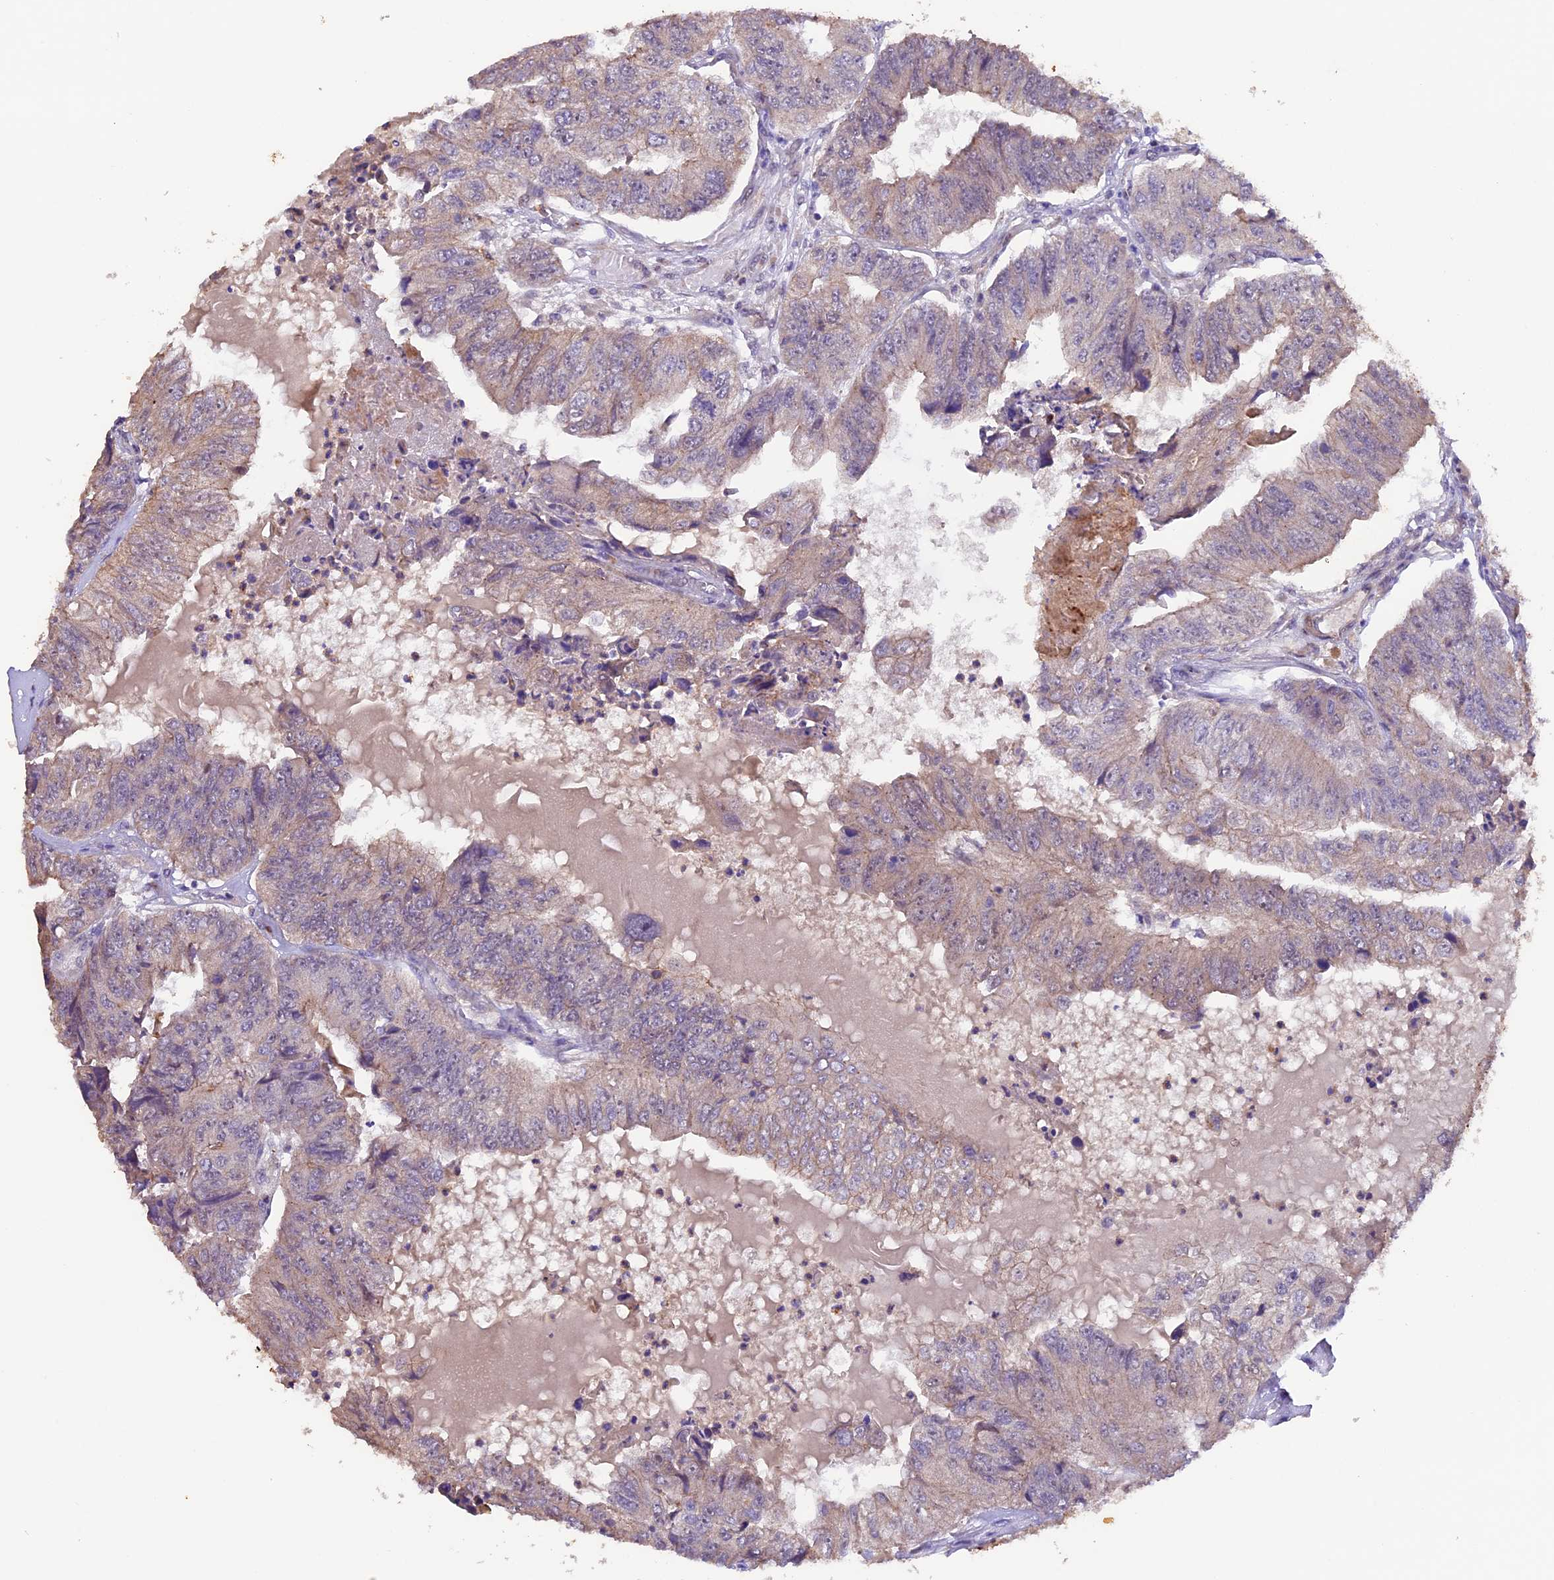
{"staining": {"intensity": "weak", "quantity": "<25%", "location": "cytoplasmic/membranous"}, "tissue": "colorectal cancer", "cell_type": "Tumor cells", "image_type": "cancer", "snomed": [{"axis": "morphology", "description": "Adenocarcinoma, NOS"}, {"axis": "topography", "description": "Colon"}], "caption": "Human colorectal adenocarcinoma stained for a protein using immunohistochemistry exhibits no positivity in tumor cells.", "gene": "NCK2", "patient": {"sex": "female", "age": 67}}